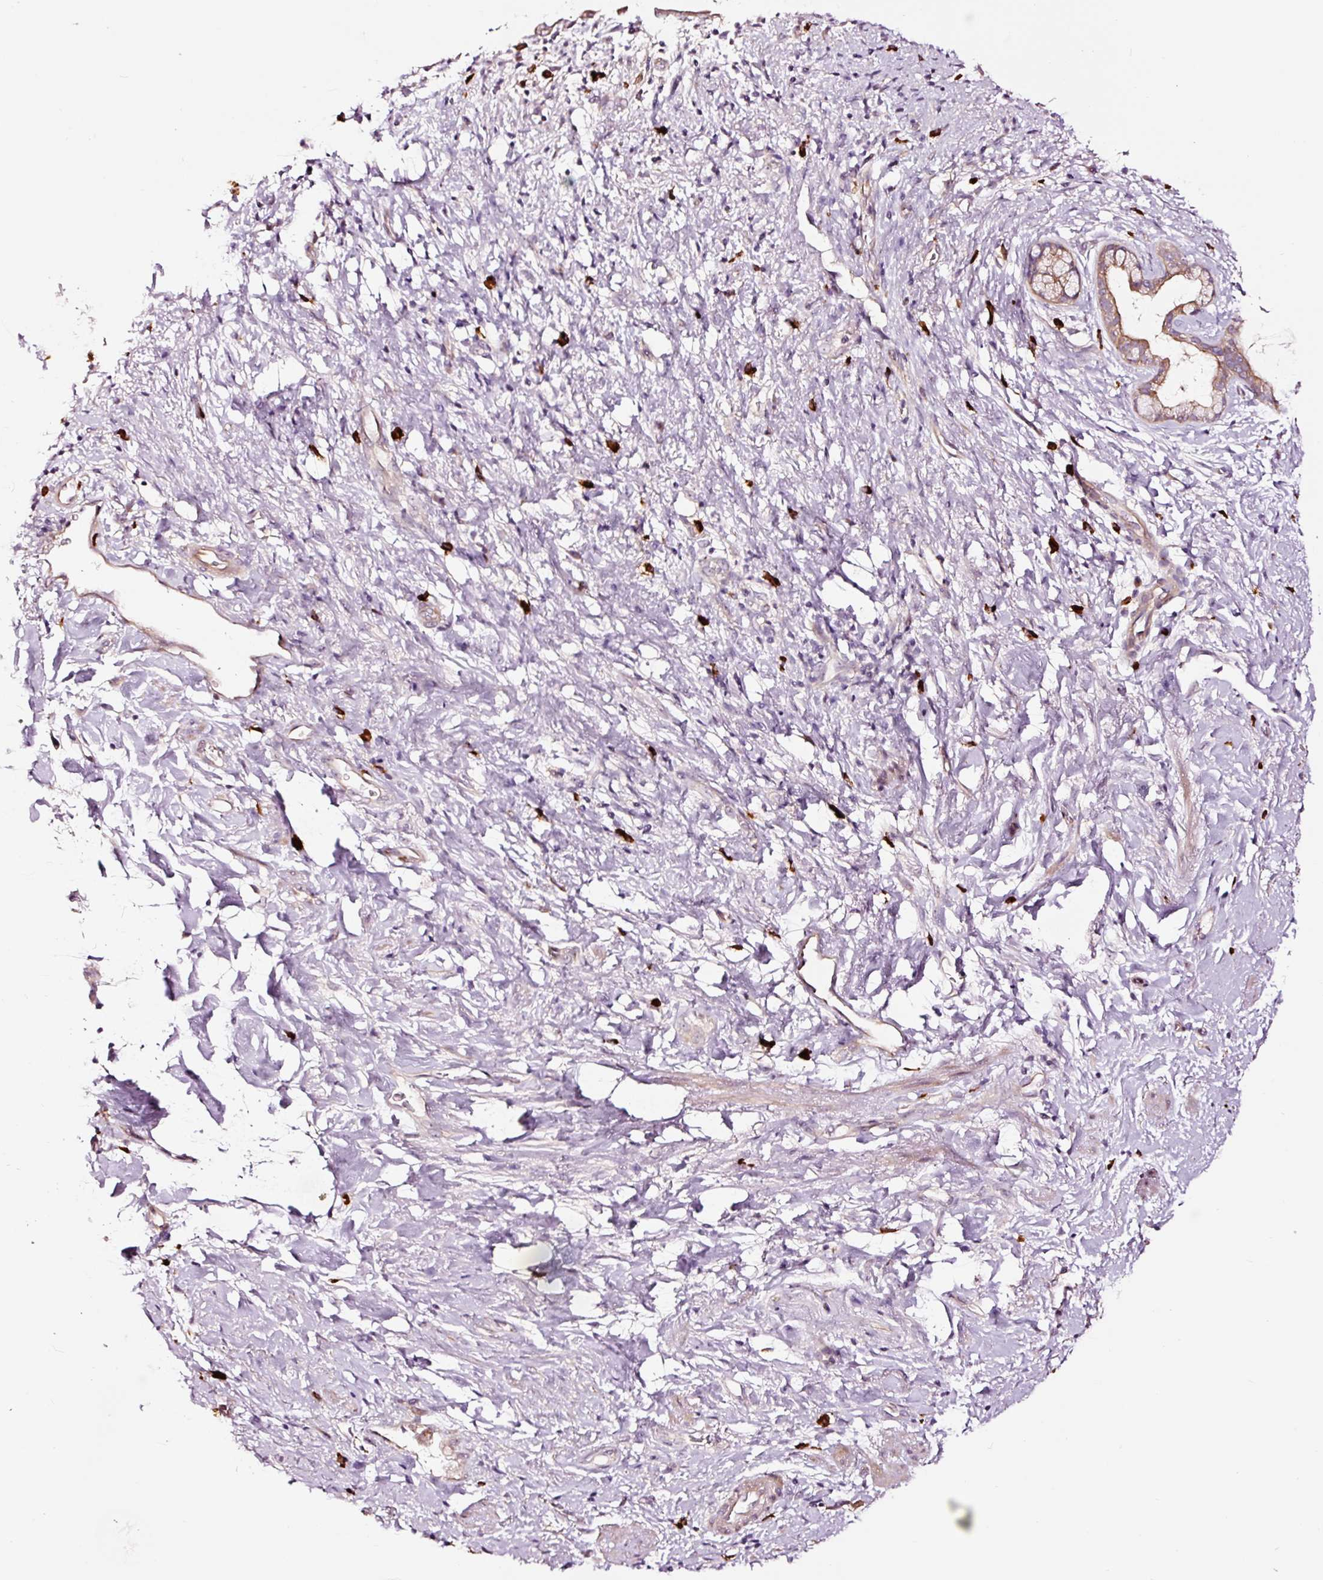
{"staining": {"intensity": "moderate", "quantity": ">75%", "location": "cytoplasmic/membranous,nuclear"}, "tissue": "pancreatic cancer", "cell_type": "Tumor cells", "image_type": "cancer", "snomed": [{"axis": "morphology", "description": "Adenocarcinoma, NOS"}, {"axis": "topography", "description": "Pancreas"}], "caption": "Immunohistochemical staining of pancreatic adenocarcinoma demonstrates moderate cytoplasmic/membranous and nuclear protein expression in about >75% of tumor cells. (Brightfield microscopy of DAB IHC at high magnification).", "gene": "UTP14A", "patient": {"sex": "female", "age": 78}}